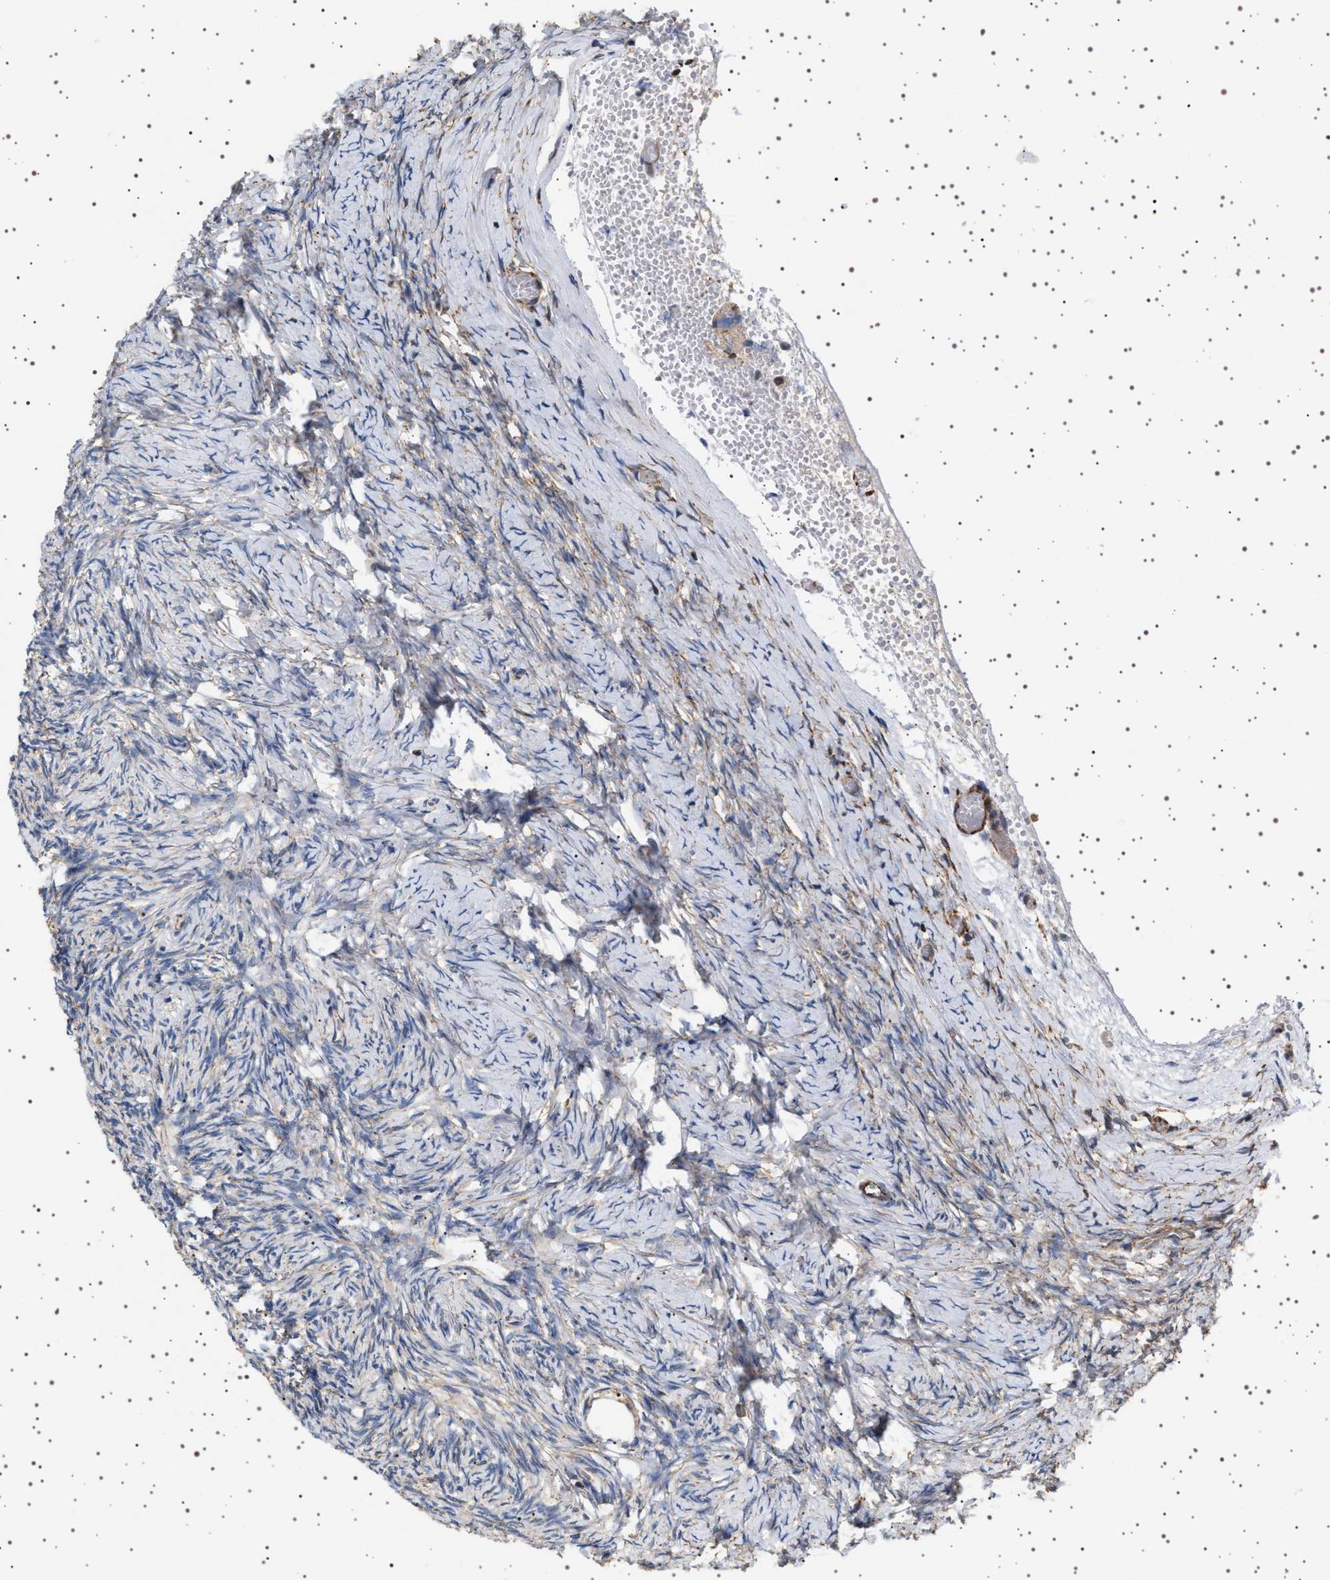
{"staining": {"intensity": "weak", "quantity": ">75%", "location": "cytoplasmic/membranous"}, "tissue": "ovary", "cell_type": "Follicle cells", "image_type": "normal", "snomed": [{"axis": "morphology", "description": "Normal tissue, NOS"}, {"axis": "topography", "description": "Ovary"}], "caption": "Weak cytoplasmic/membranous expression is appreciated in approximately >75% of follicle cells in benign ovary.", "gene": "TRUB2", "patient": {"sex": "female", "age": 27}}